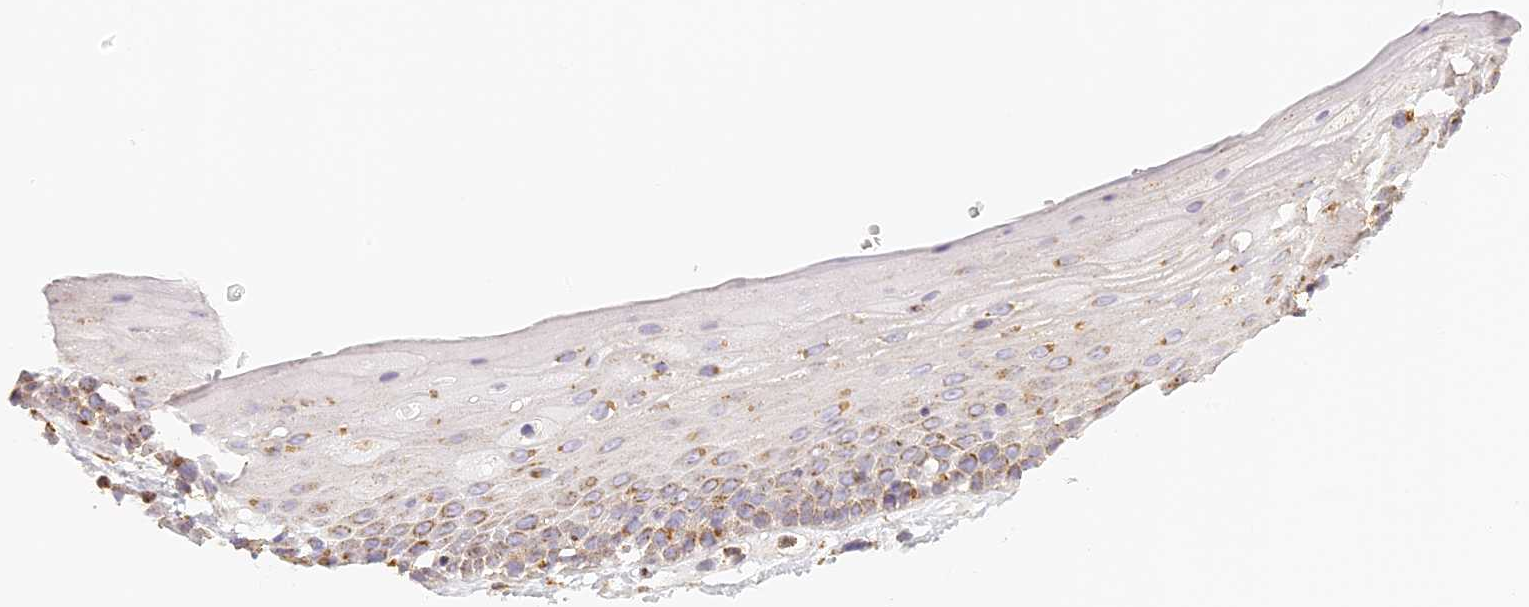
{"staining": {"intensity": "moderate", "quantity": "25%-75%", "location": "cytoplasmic/membranous"}, "tissue": "oral mucosa", "cell_type": "Squamous epithelial cells", "image_type": "normal", "snomed": [{"axis": "morphology", "description": "Normal tissue, NOS"}, {"axis": "topography", "description": "Oral tissue"}], "caption": "A photomicrograph of oral mucosa stained for a protein demonstrates moderate cytoplasmic/membranous brown staining in squamous epithelial cells. Using DAB (3,3'-diaminobenzidine) (brown) and hematoxylin (blue) stains, captured at high magnification using brightfield microscopy.", "gene": "LAMP2", "patient": {"sex": "female", "age": 76}}